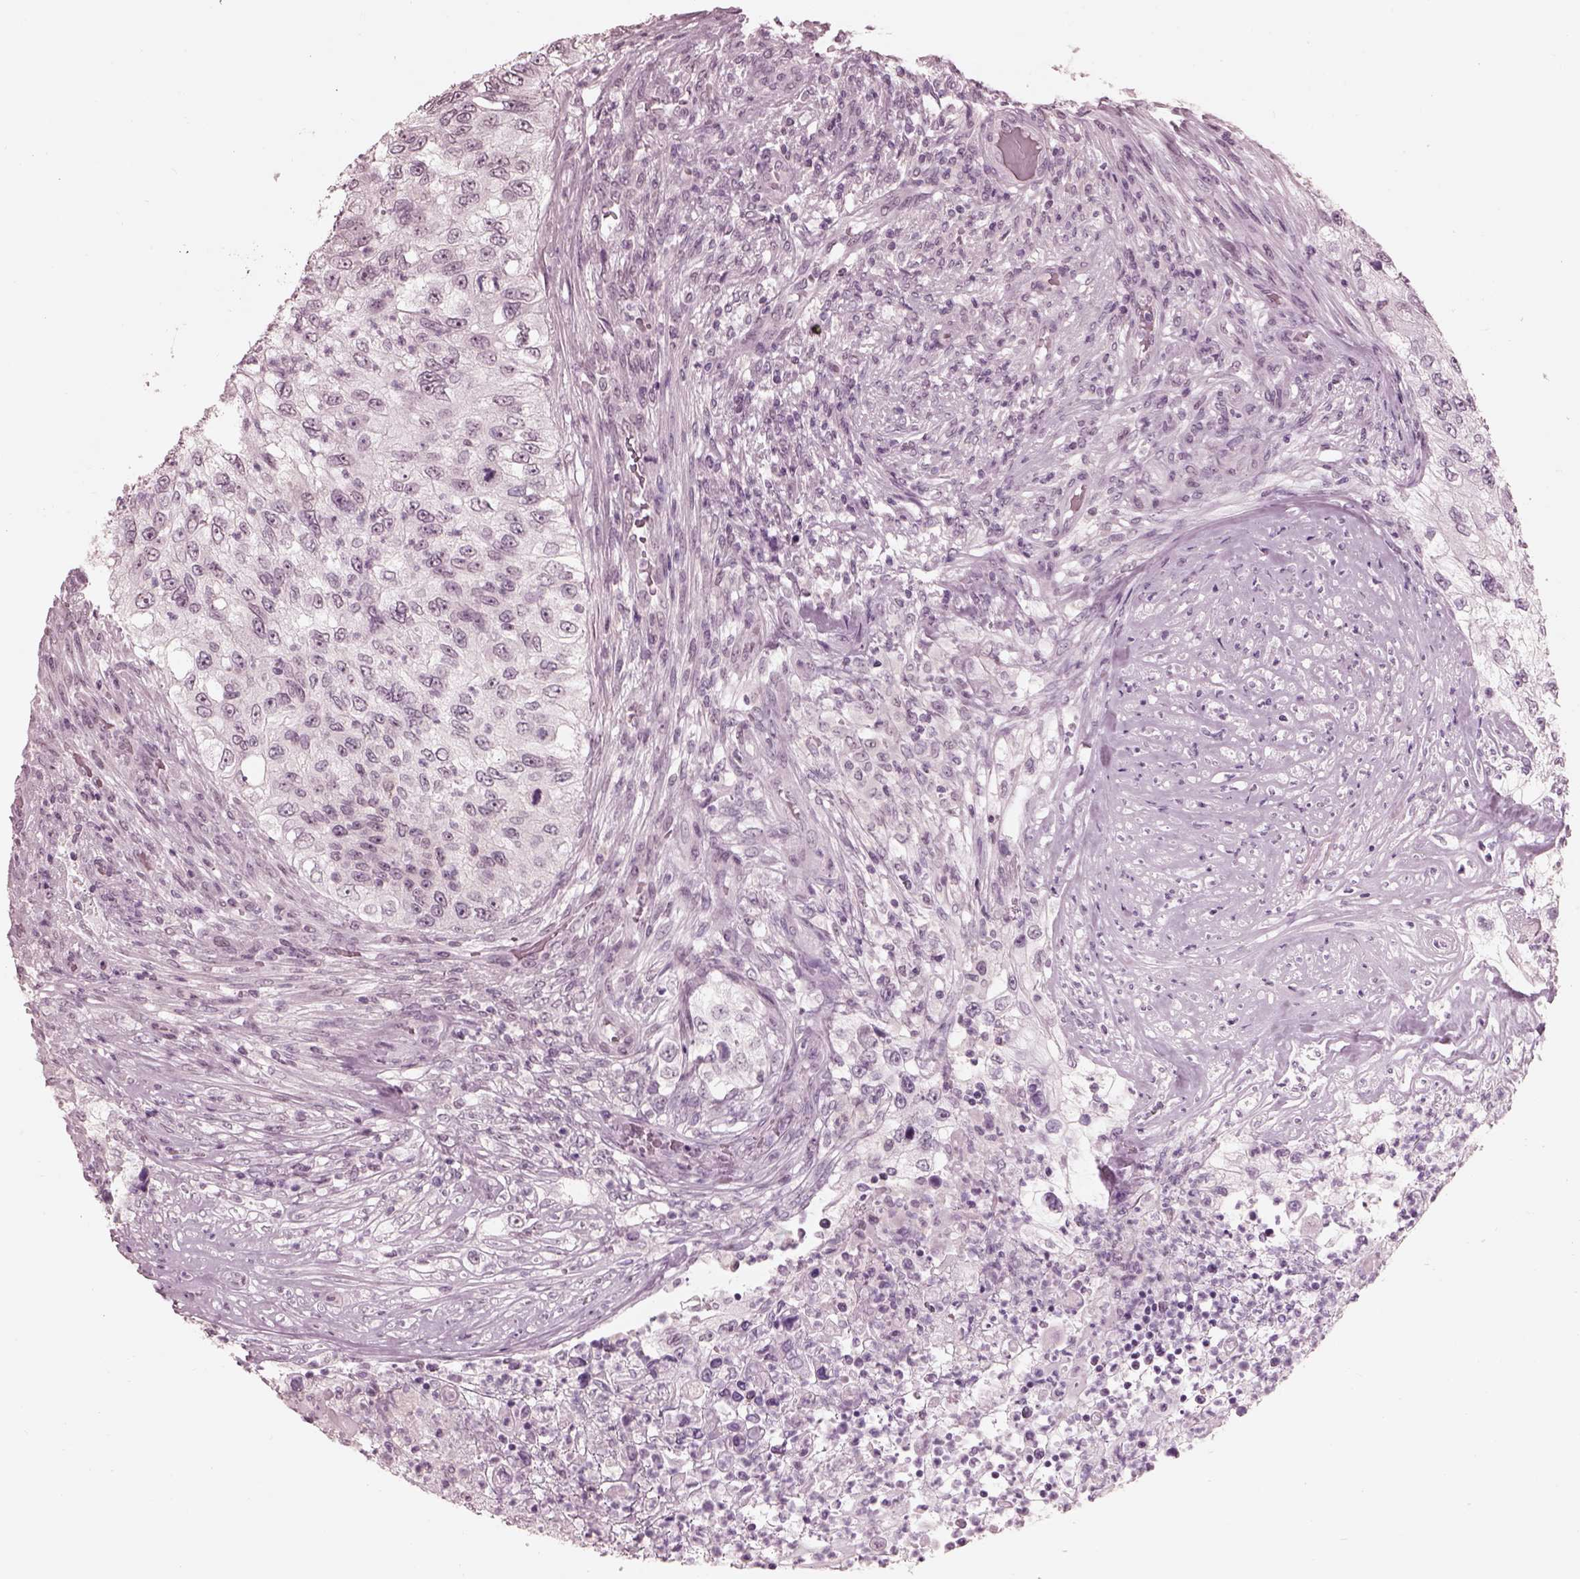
{"staining": {"intensity": "negative", "quantity": "none", "location": "none"}, "tissue": "urothelial cancer", "cell_type": "Tumor cells", "image_type": "cancer", "snomed": [{"axis": "morphology", "description": "Urothelial carcinoma, High grade"}, {"axis": "topography", "description": "Urinary bladder"}], "caption": "A photomicrograph of urothelial cancer stained for a protein reveals no brown staining in tumor cells. Brightfield microscopy of immunohistochemistry (IHC) stained with DAB (3,3'-diaminobenzidine) (brown) and hematoxylin (blue), captured at high magnification.", "gene": "GARIN4", "patient": {"sex": "female", "age": 60}}